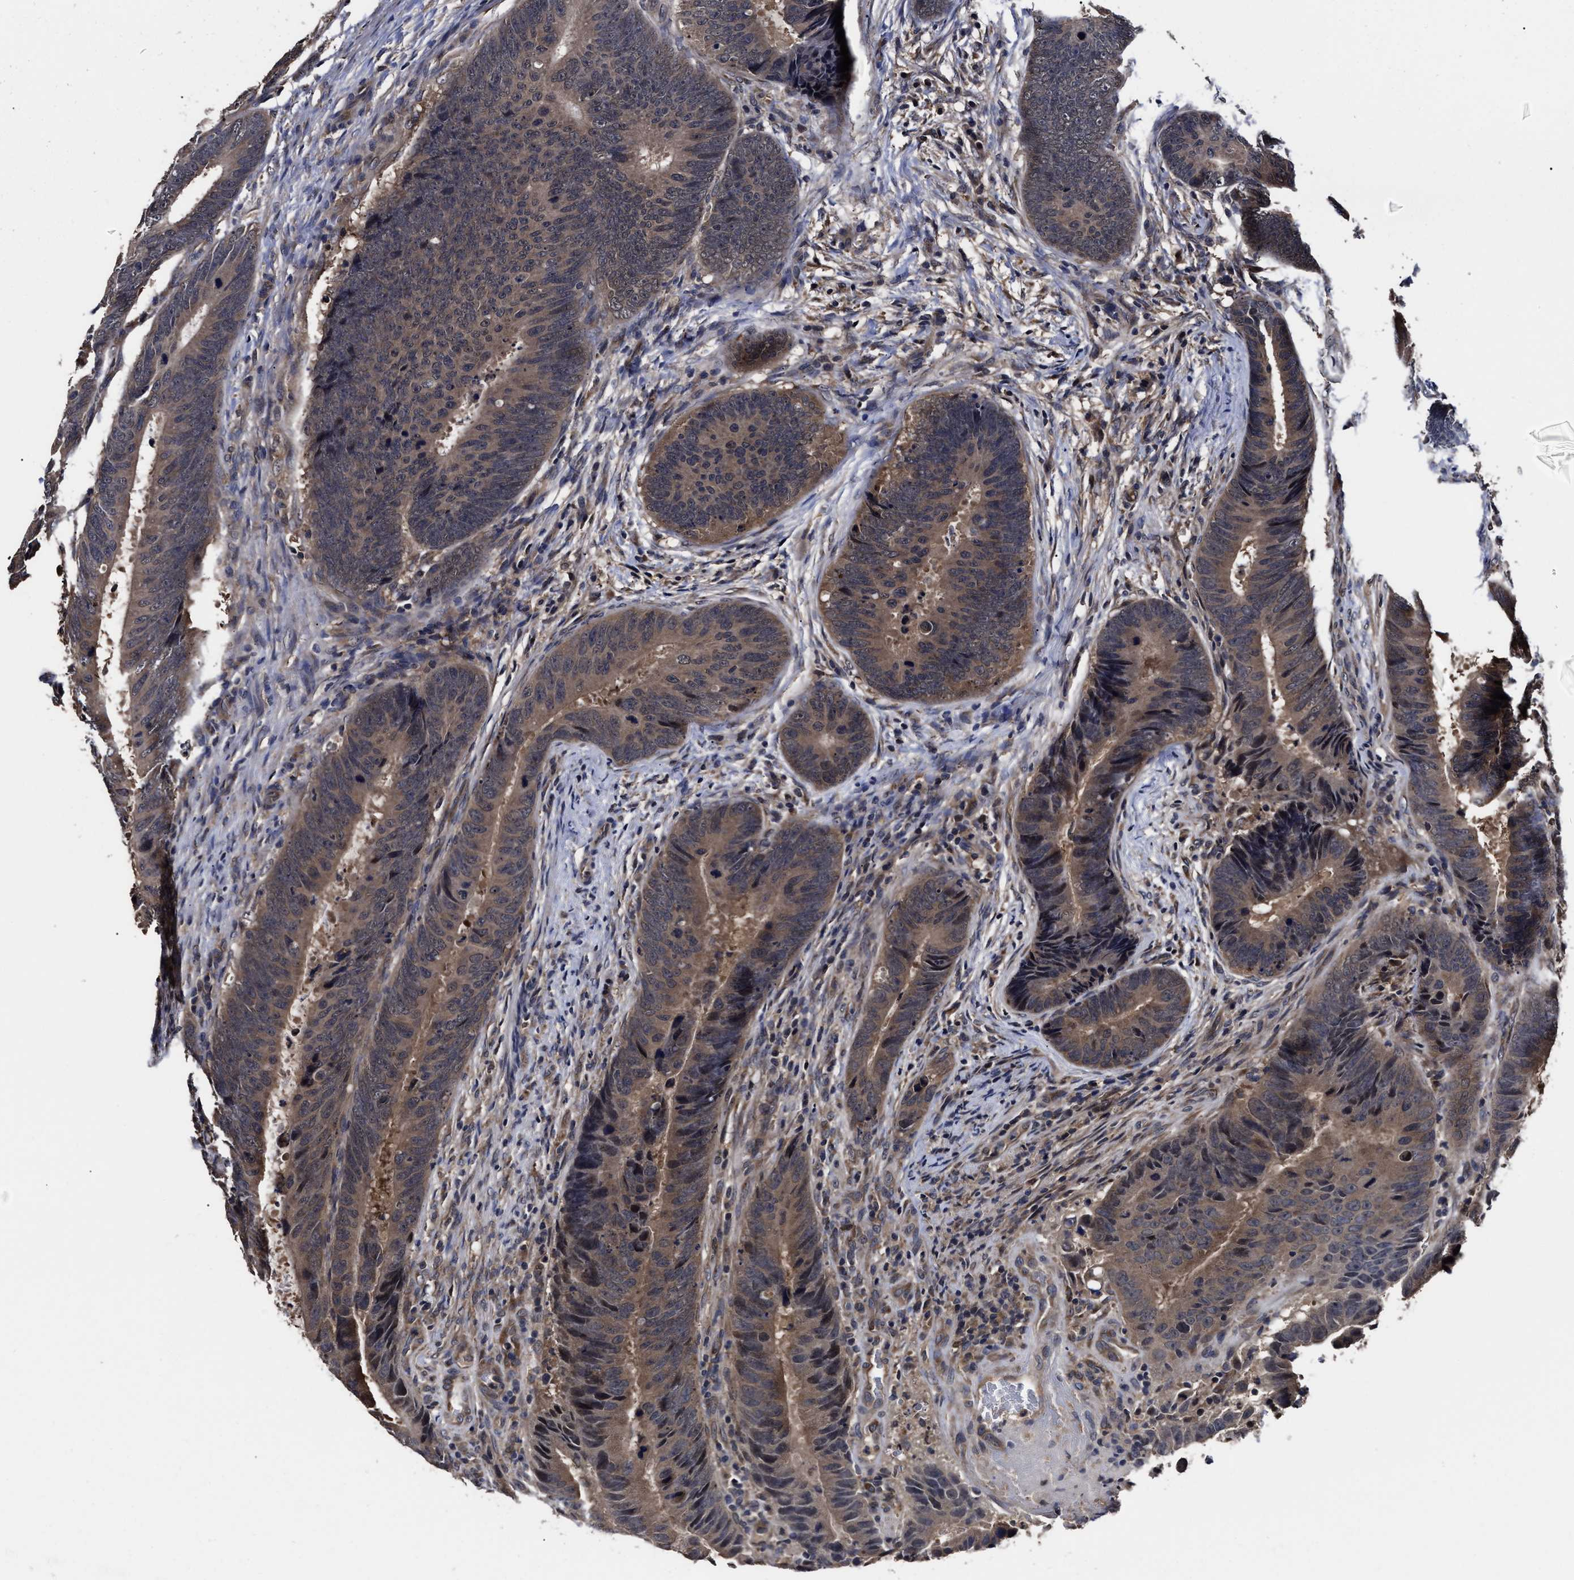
{"staining": {"intensity": "weak", "quantity": ">75%", "location": "cytoplasmic/membranous"}, "tissue": "colorectal cancer", "cell_type": "Tumor cells", "image_type": "cancer", "snomed": [{"axis": "morphology", "description": "Adenocarcinoma, NOS"}, {"axis": "topography", "description": "Colon"}], "caption": "IHC image of colorectal cancer stained for a protein (brown), which displays low levels of weak cytoplasmic/membranous expression in approximately >75% of tumor cells.", "gene": "SOCS5", "patient": {"sex": "male", "age": 56}}